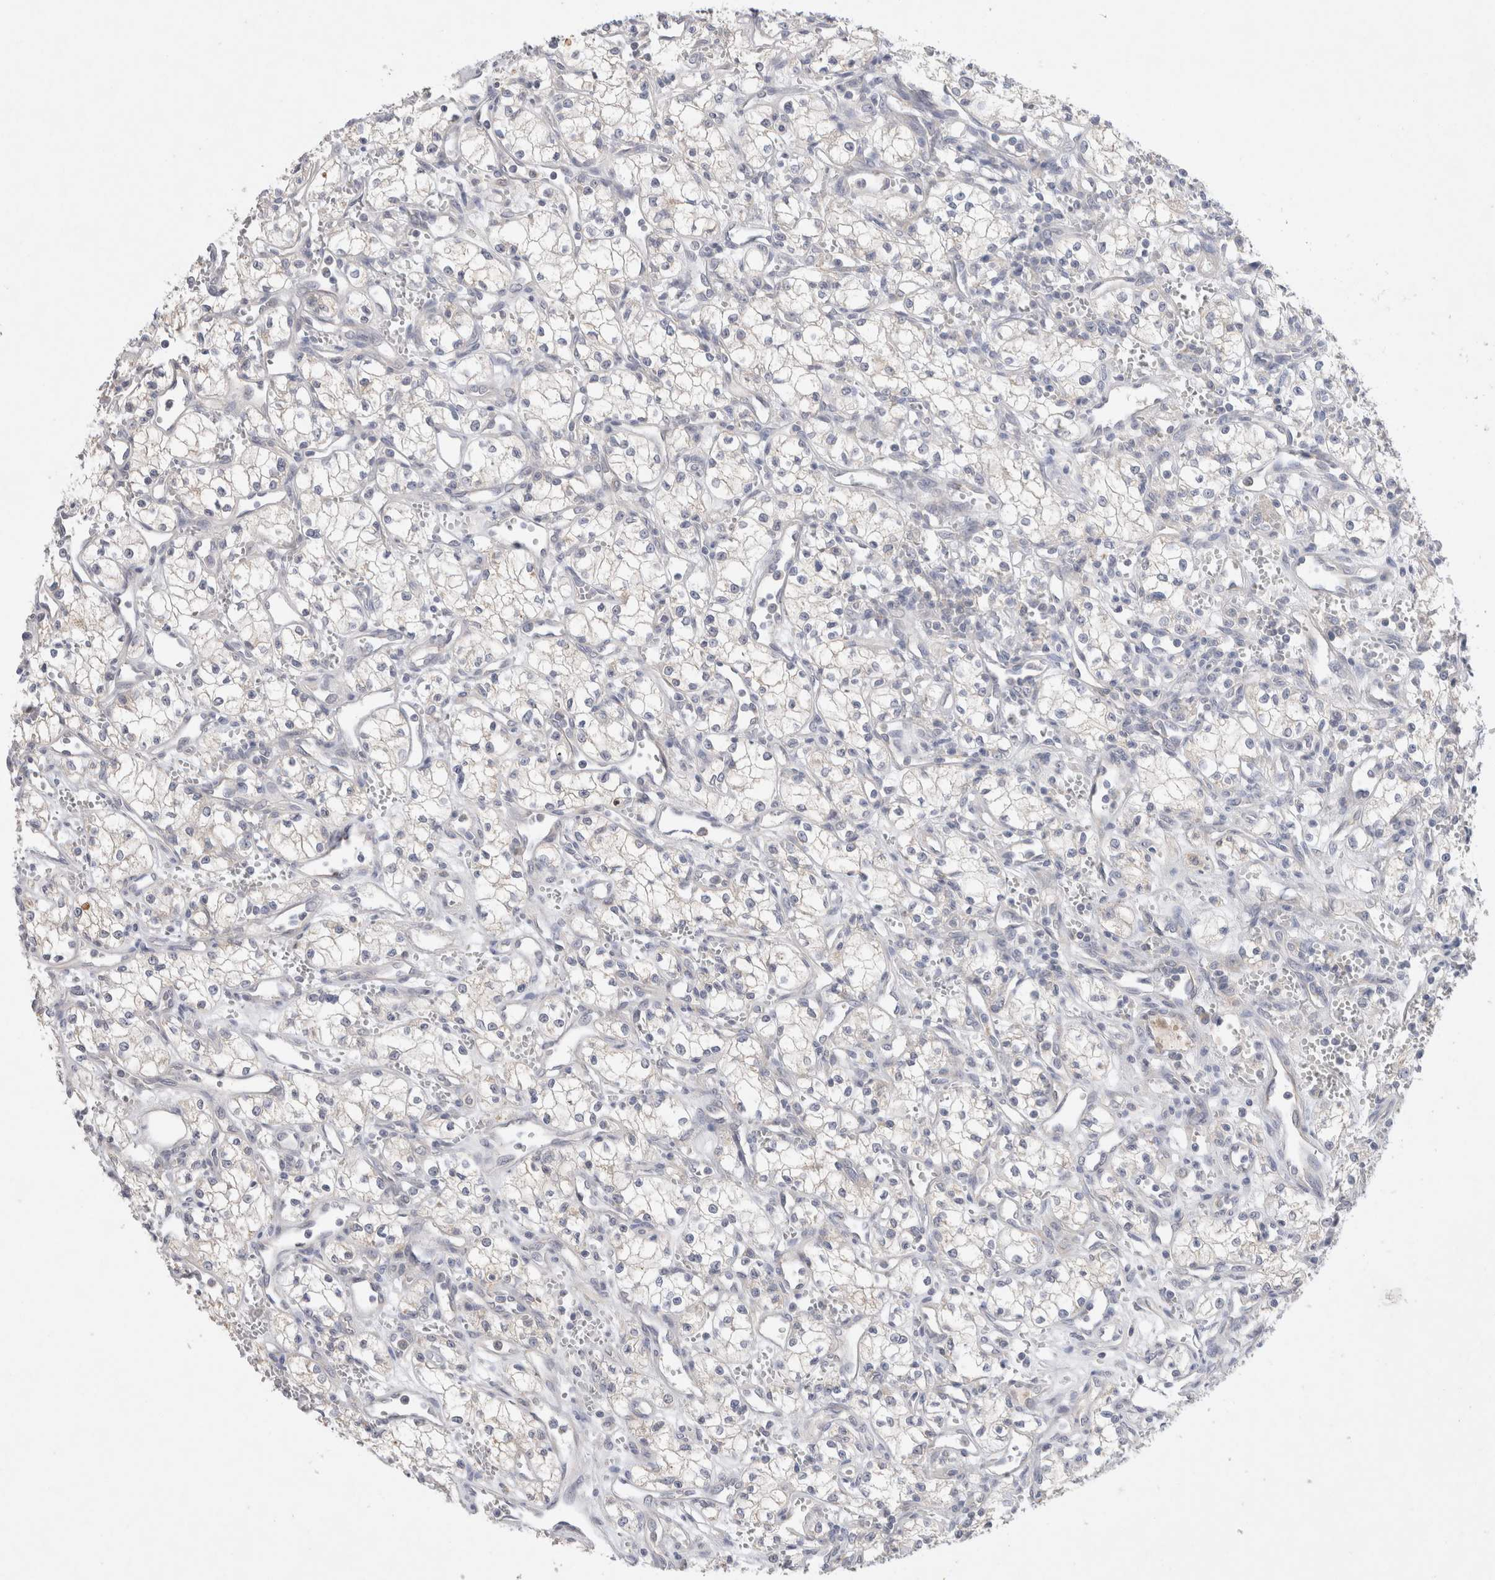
{"staining": {"intensity": "weak", "quantity": "25%-75%", "location": "cytoplasmic/membranous"}, "tissue": "renal cancer", "cell_type": "Tumor cells", "image_type": "cancer", "snomed": [{"axis": "morphology", "description": "Adenocarcinoma, NOS"}, {"axis": "topography", "description": "Kidney"}], "caption": "The photomicrograph displays immunohistochemical staining of renal adenocarcinoma. There is weak cytoplasmic/membranous expression is seen in about 25%-75% of tumor cells. (brown staining indicates protein expression, while blue staining denotes nuclei).", "gene": "GAS1", "patient": {"sex": "male", "age": 59}}